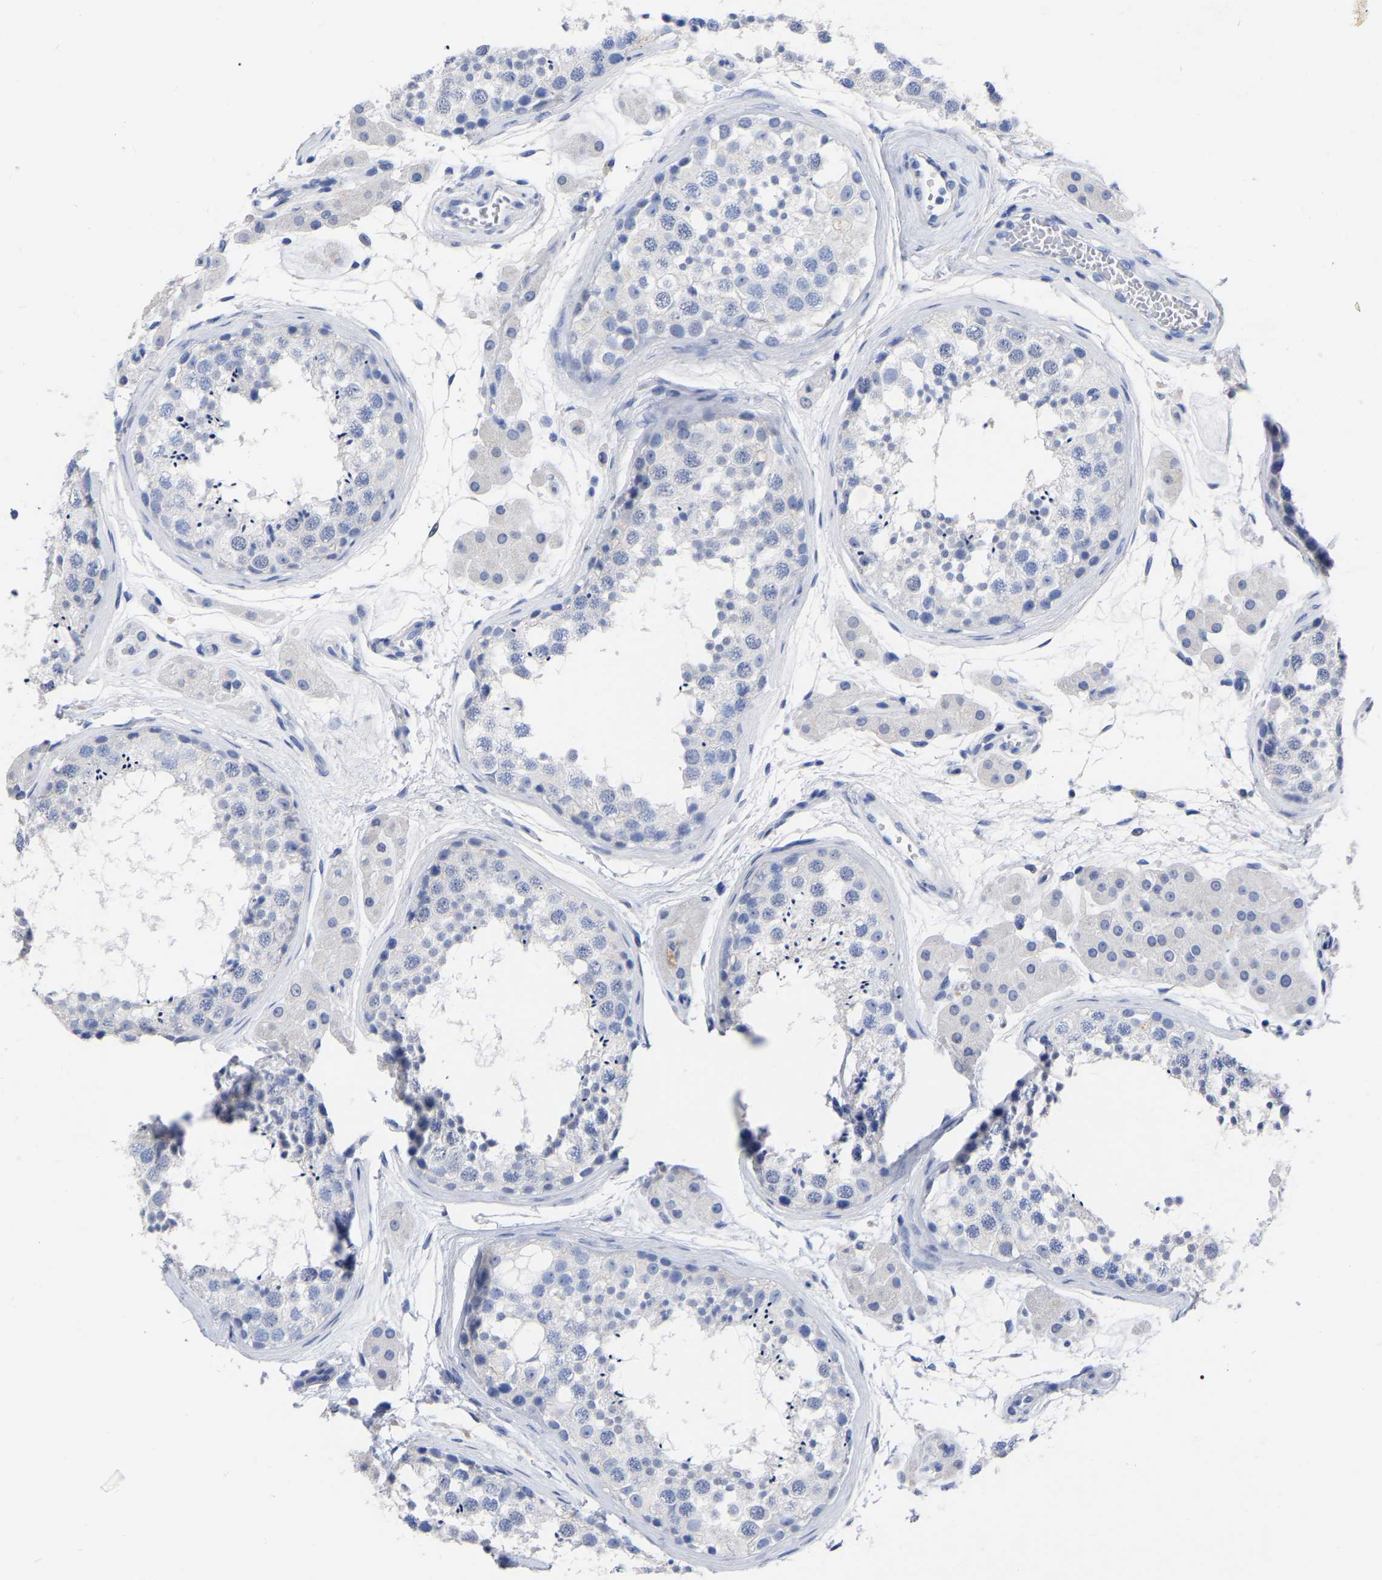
{"staining": {"intensity": "negative", "quantity": "none", "location": "none"}, "tissue": "testis", "cell_type": "Cells in seminiferous ducts", "image_type": "normal", "snomed": [{"axis": "morphology", "description": "Normal tissue, NOS"}, {"axis": "topography", "description": "Testis"}], "caption": "This is an immunohistochemistry (IHC) image of normal testis. There is no positivity in cells in seminiferous ducts.", "gene": "ANXA13", "patient": {"sex": "male", "age": 56}}